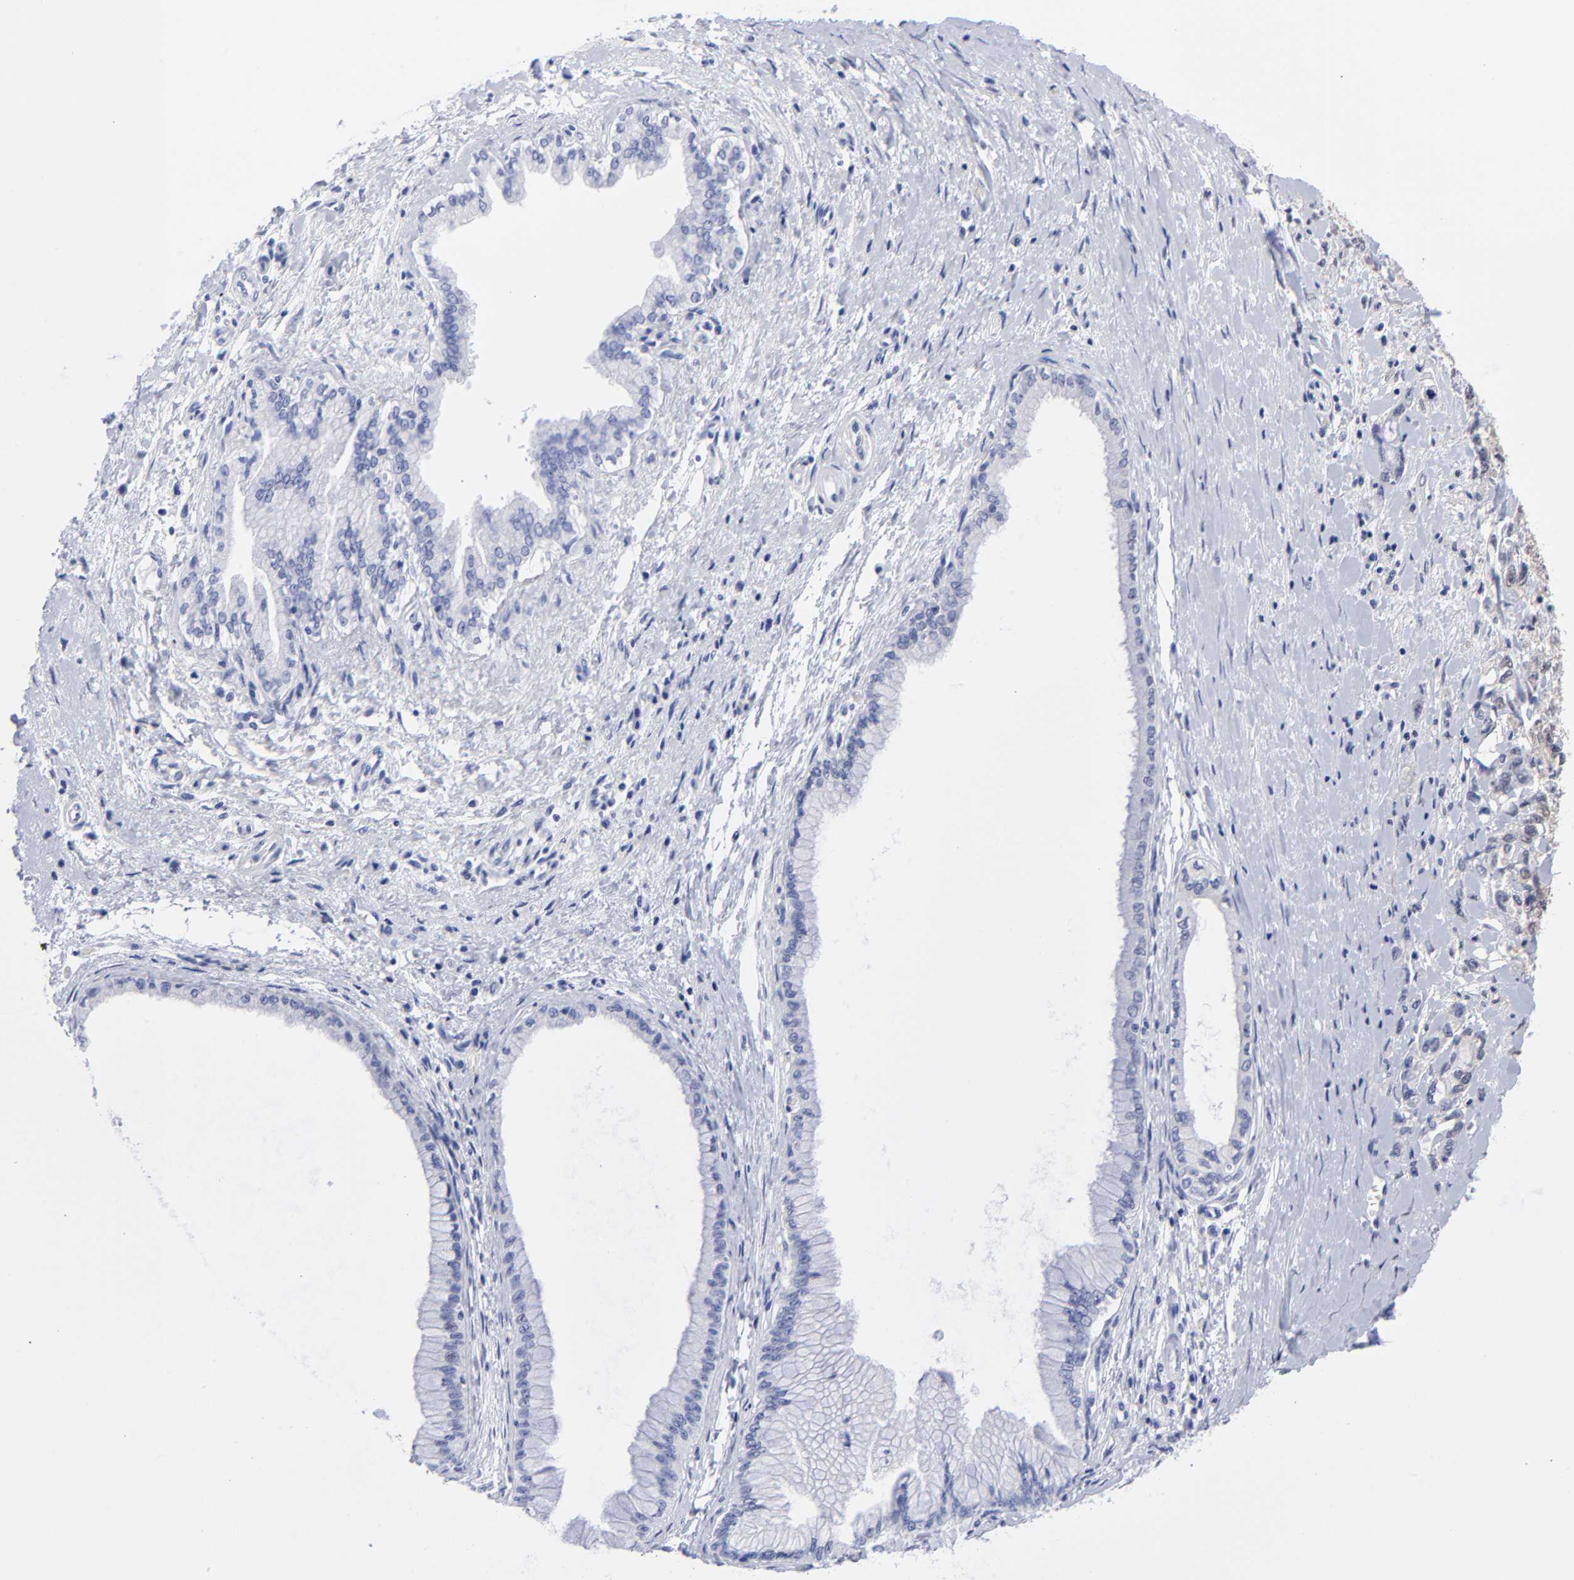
{"staining": {"intensity": "negative", "quantity": "none", "location": "none"}, "tissue": "pancreatic cancer", "cell_type": "Tumor cells", "image_type": "cancer", "snomed": [{"axis": "morphology", "description": "Adenocarcinoma, NOS"}, {"axis": "topography", "description": "Pancreas"}], "caption": "Immunohistochemistry histopathology image of neoplastic tissue: pancreatic adenocarcinoma stained with DAB reveals no significant protein positivity in tumor cells.", "gene": "PSMC4", "patient": {"sex": "male", "age": 79}}